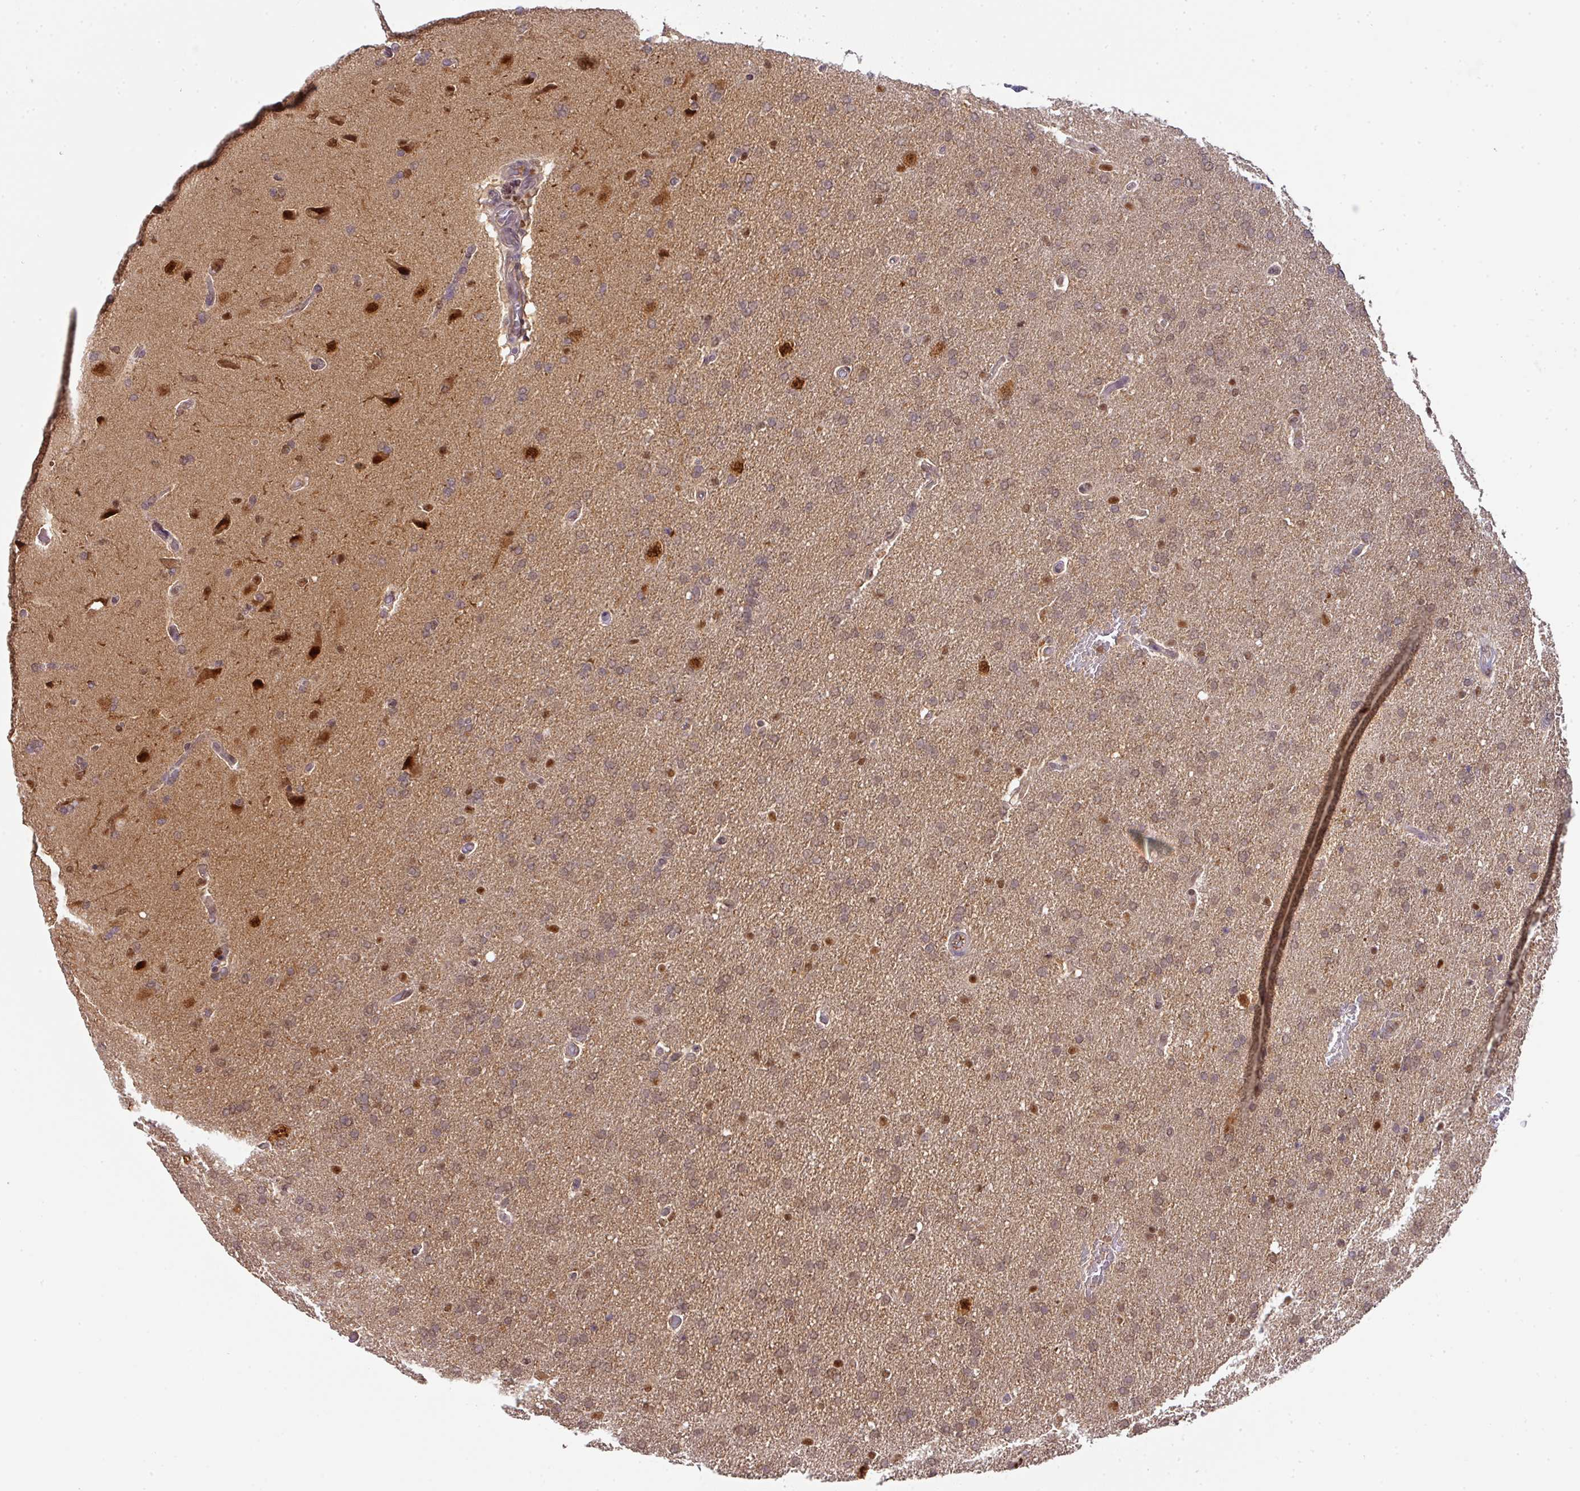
{"staining": {"intensity": "weak", "quantity": ">75%", "location": "cytoplasmic/membranous,nuclear"}, "tissue": "glioma", "cell_type": "Tumor cells", "image_type": "cancer", "snomed": [{"axis": "morphology", "description": "Glioma, malignant, High grade"}, {"axis": "topography", "description": "Brain"}], "caption": "Tumor cells show weak cytoplasmic/membranous and nuclear staining in approximately >75% of cells in malignant glioma (high-grade).", "gene": "RANBP9", "patient": {"sex": "male", "age": 72}}